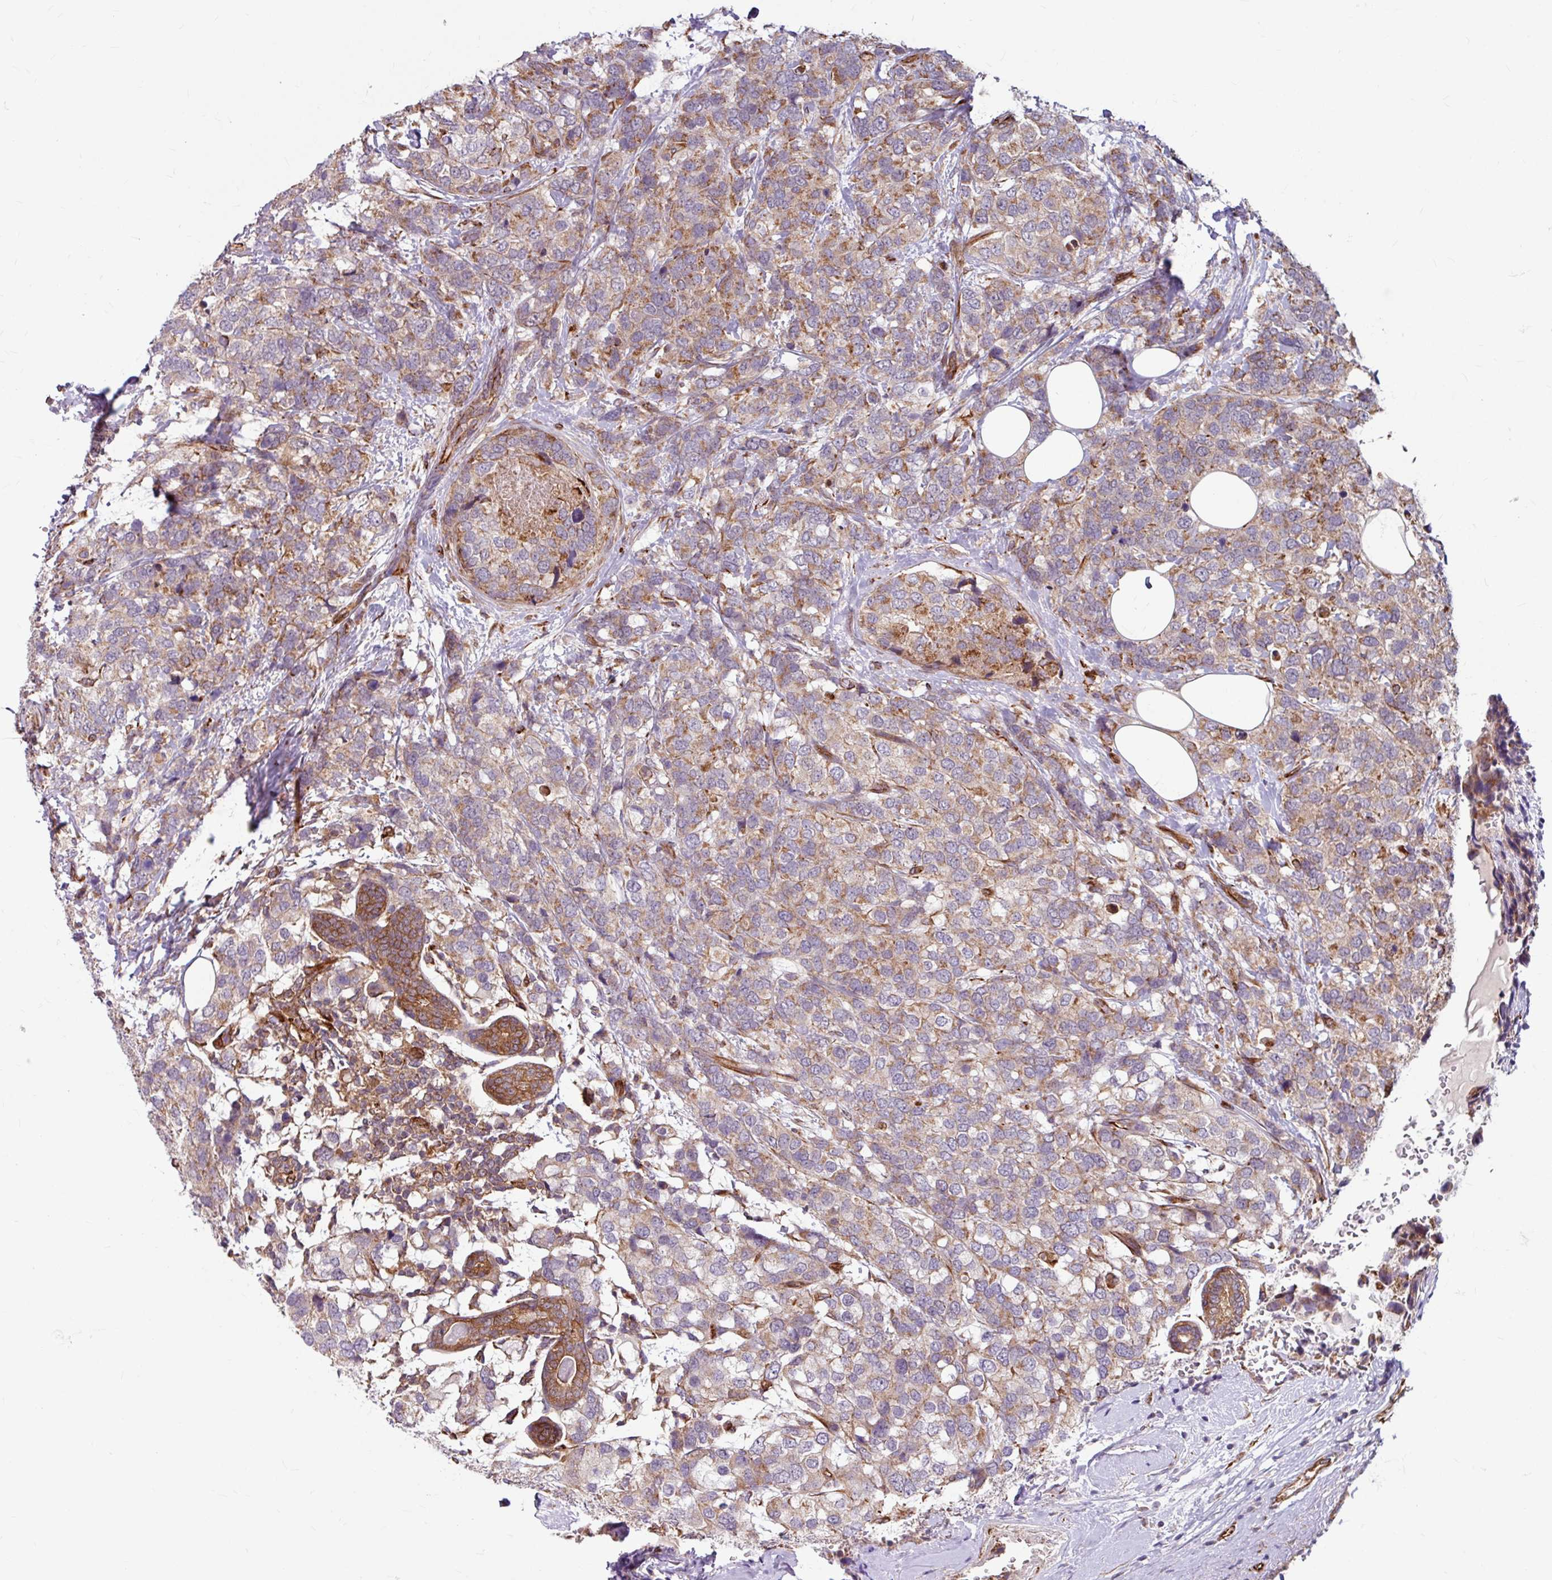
{"staining": {"intensity": "weak", "quantity": "25%-75%", "location": "cytoplasmic/membranous"}, "tissue": "breast cancer", "cell_type": "Tumor cells", "image_type": "cancer", "snomed": [{"axis": "morphology", "description": "Lobular carcinoma"}, {"axis": "topography", "description": "Breast"}], "caption": "Protein expression analysis of human breast cancer (lobular carcinoma) reveals weak cytoplasmic/membranous staining in approximately 25%-75% of tumor cells.", "gene": "DAAM2", "patient": {"sex": "female", "age": 59}}